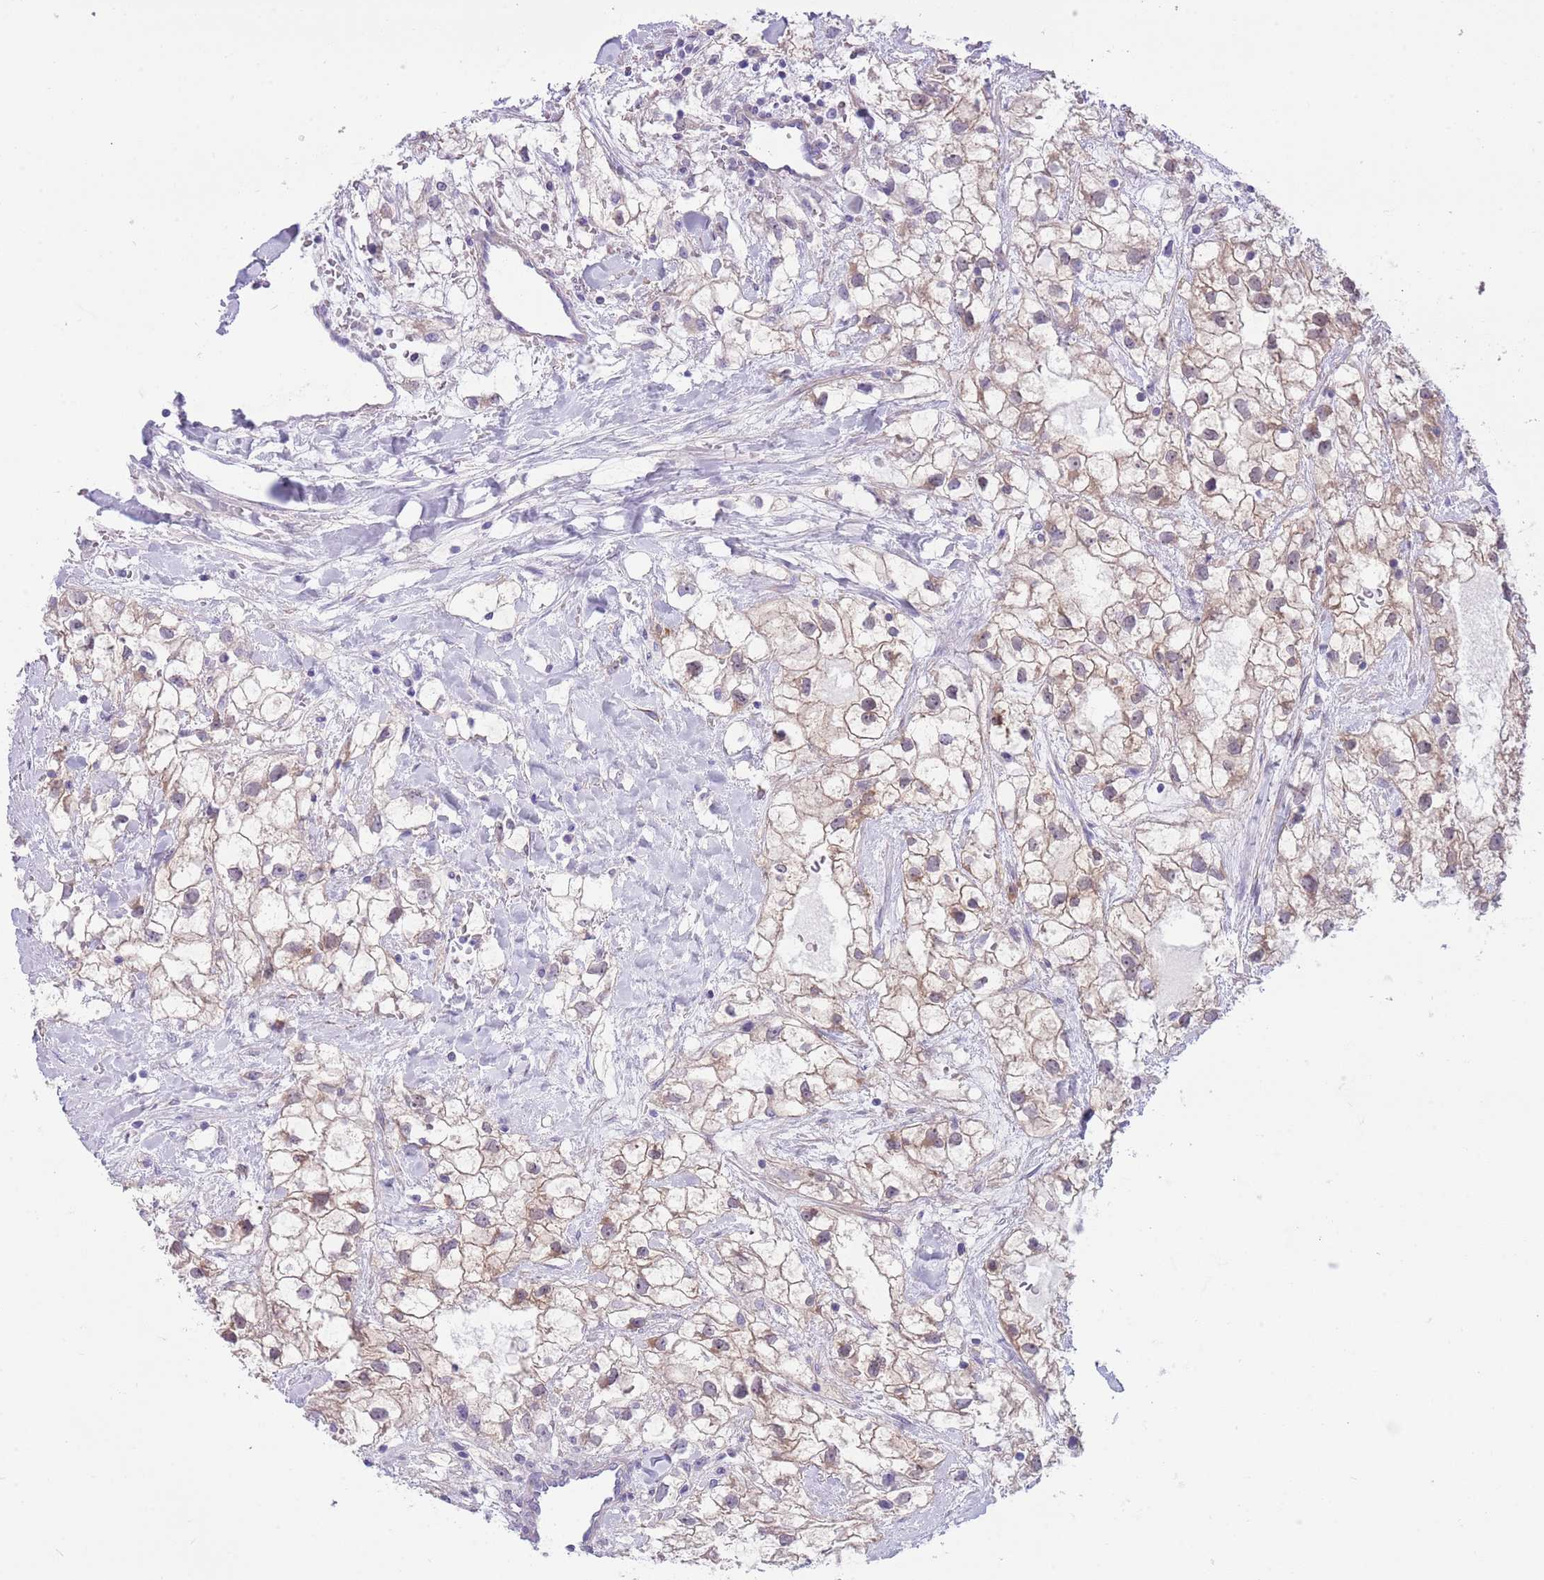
{"staining": {"intensity": "weak", "quantity": "25%-75%", "location": "cytoplasmic/membranous"}, "tissue": "renal cancer", "cell_type": "Tumor cells", "image_type": "cancer", "snomed": [{"axis": "morphology", "description": "Adenocarcinoma, NOS"}, {"axis": "topography", "description": "Kidney"}], "caption": "An immunohistochemistry (IHC) micrograph of tumor tissue is shown. Protein staining in brown labels weak cytoplasmic/membranous positivity in adenocarcinoma (renal) within tumor cells.", "gene": "TSGA13", "patient": {"sex": "male", "age": 59}}